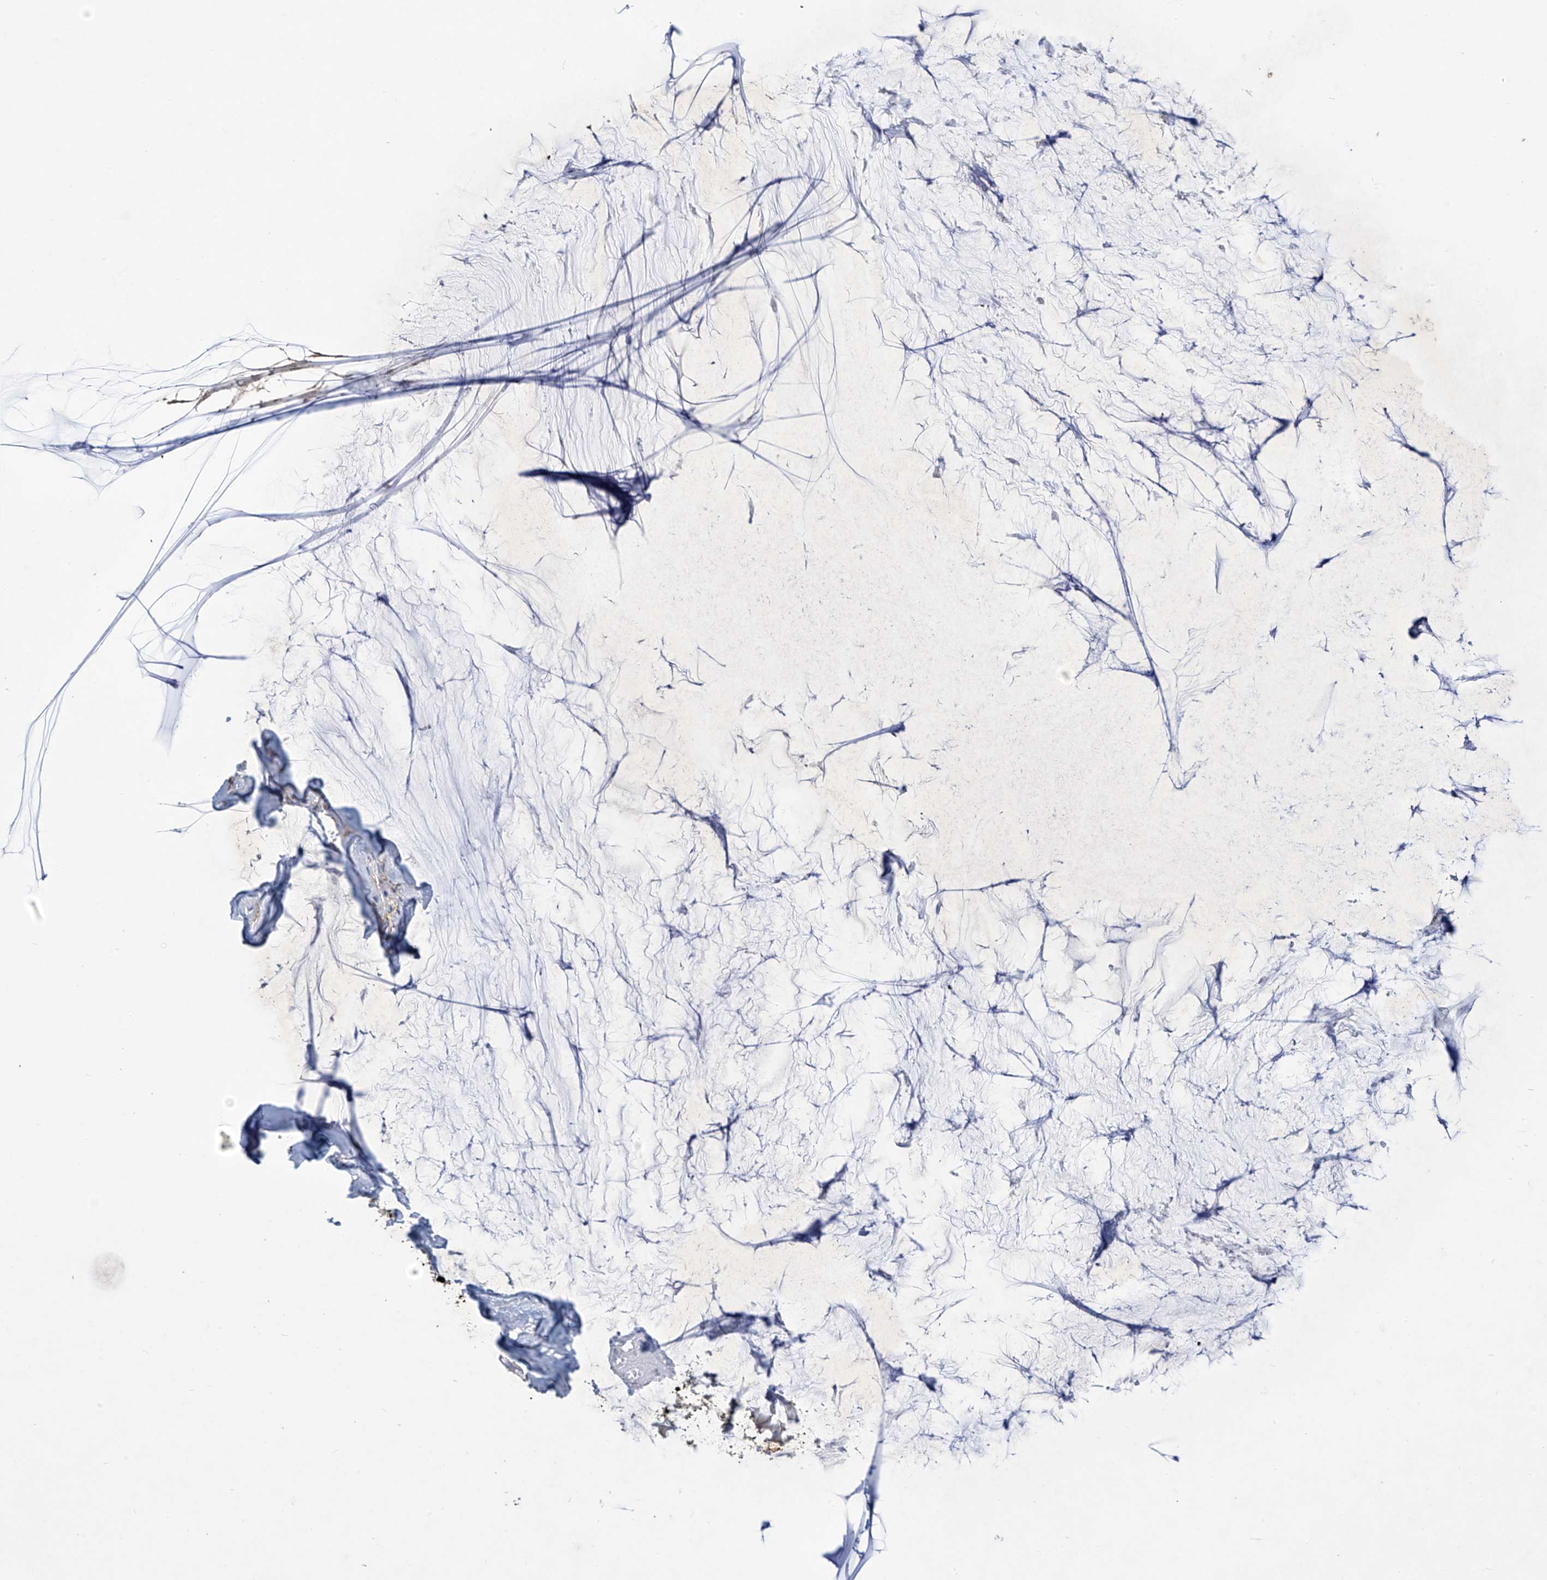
{"staining": {"intensity": "negative", "quantity": "none", "location": "none"}, "tissue": "ovarian cancer", "cell_type": "Tumor cells", "image_type": "cancer", "snomed": [{"axis": "morphology", "description": "Cystadenocarcinoma, mucinous, NOS"}, {"axis": "topography", "description": "Ovary"}], "caption": "IHC micrograph of neoplastic tissue: human ovarian cancer (mucinous cystadenocarcinoma) stained with DAB (3,3'-diaminobenzidine) exhibits no significant protein staining in tumor cells.", "gene": "OGT", "patient": {"sex": "female", "age": 39}}